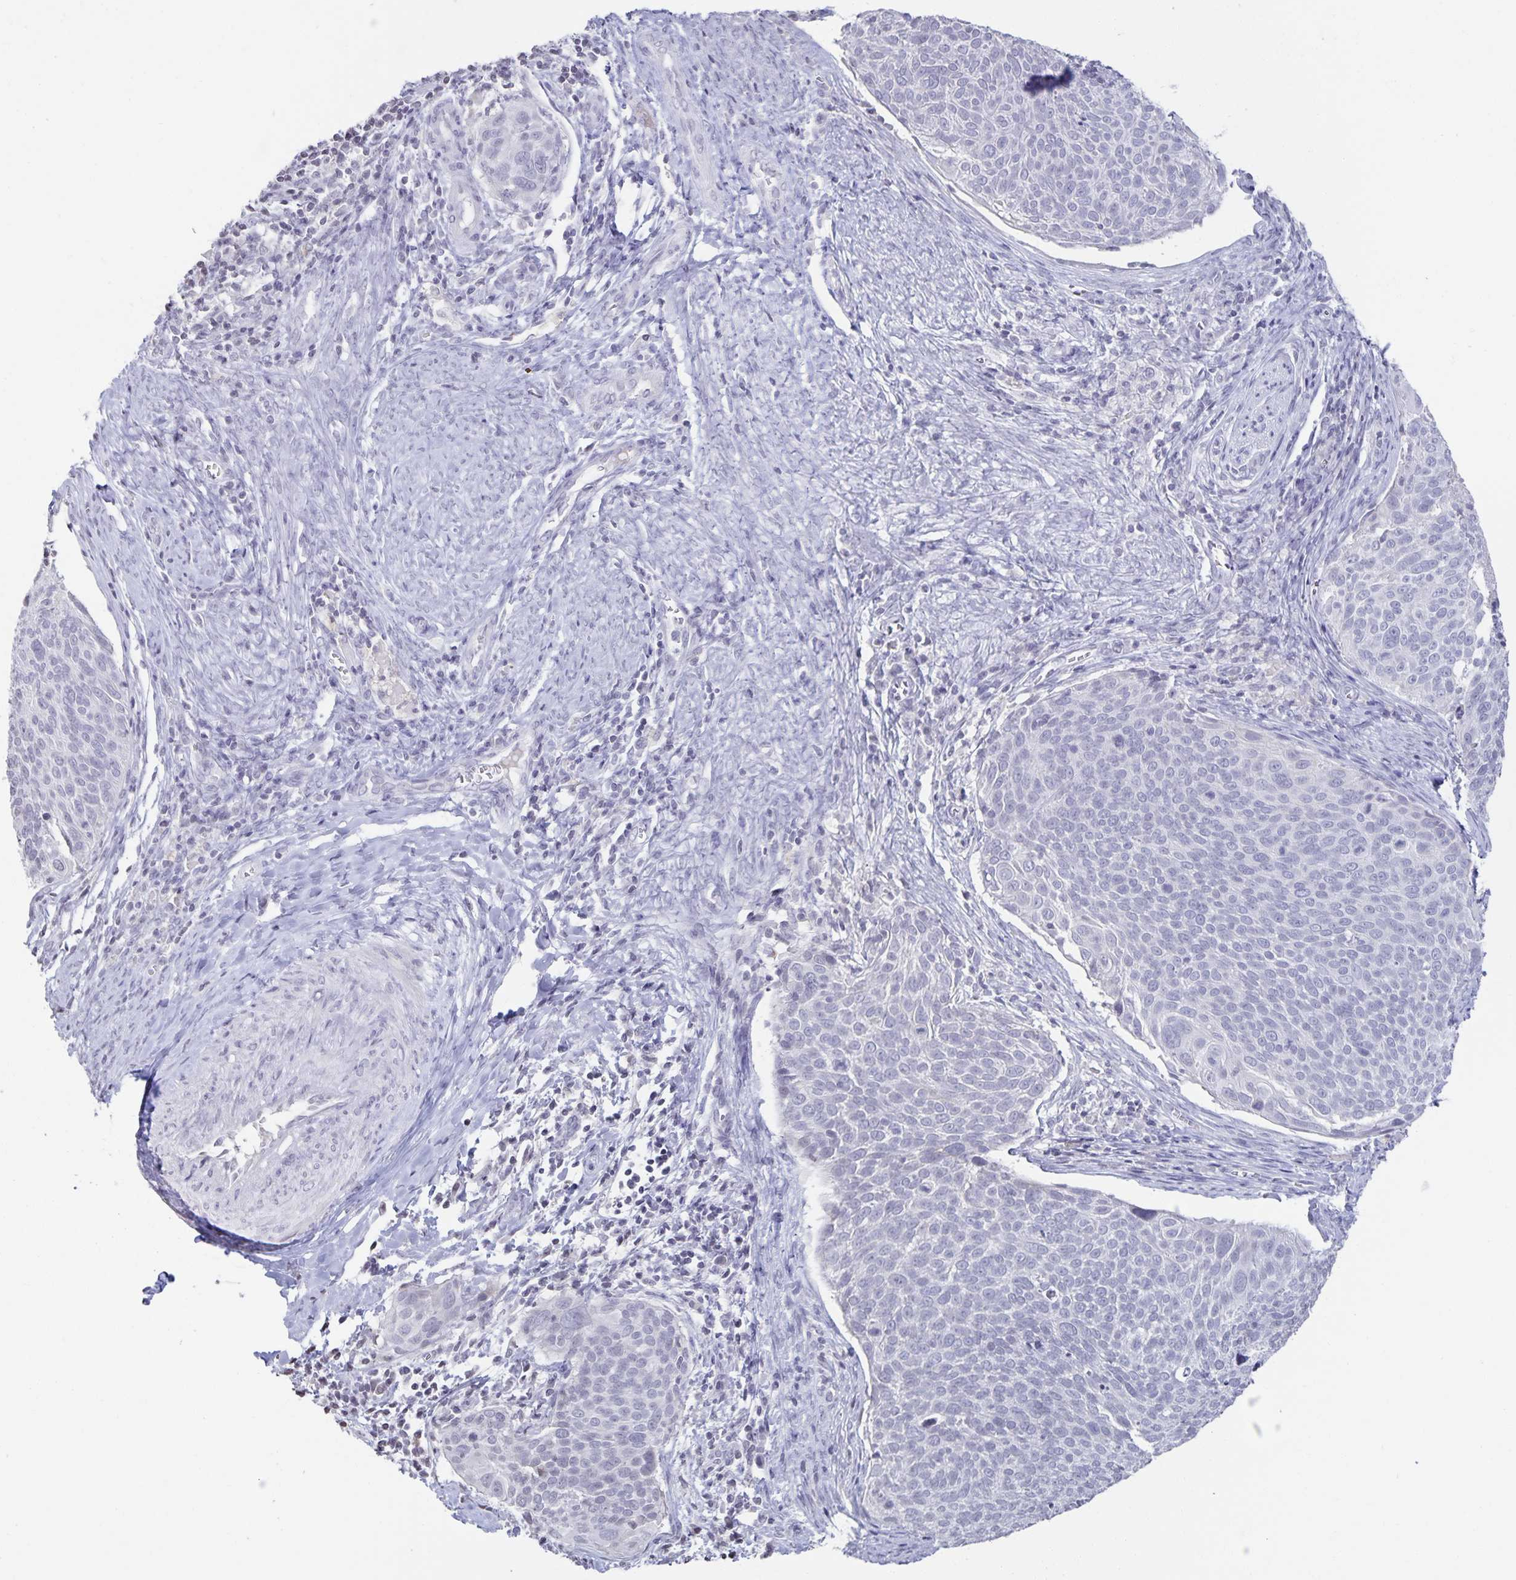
{"staining": {"intensity": "negative", "quantity": "none", "location": "none"}, "tissue": "cervical cancer", "cell_type": "Tumor cells", "image_type": "cancer", "snomed": [{"axis": "morphology", "description": "Squamous cell carcinoma, NOS"}, {"axis": "topography", "description": "Cervix"}], "caption": "This is an immunohistochemistry image of cervical squamous cell carcinoma. There is no positivity in tumor cells.", "gene": "AQP4", "patient": {"sex": "female", "age": 39}}